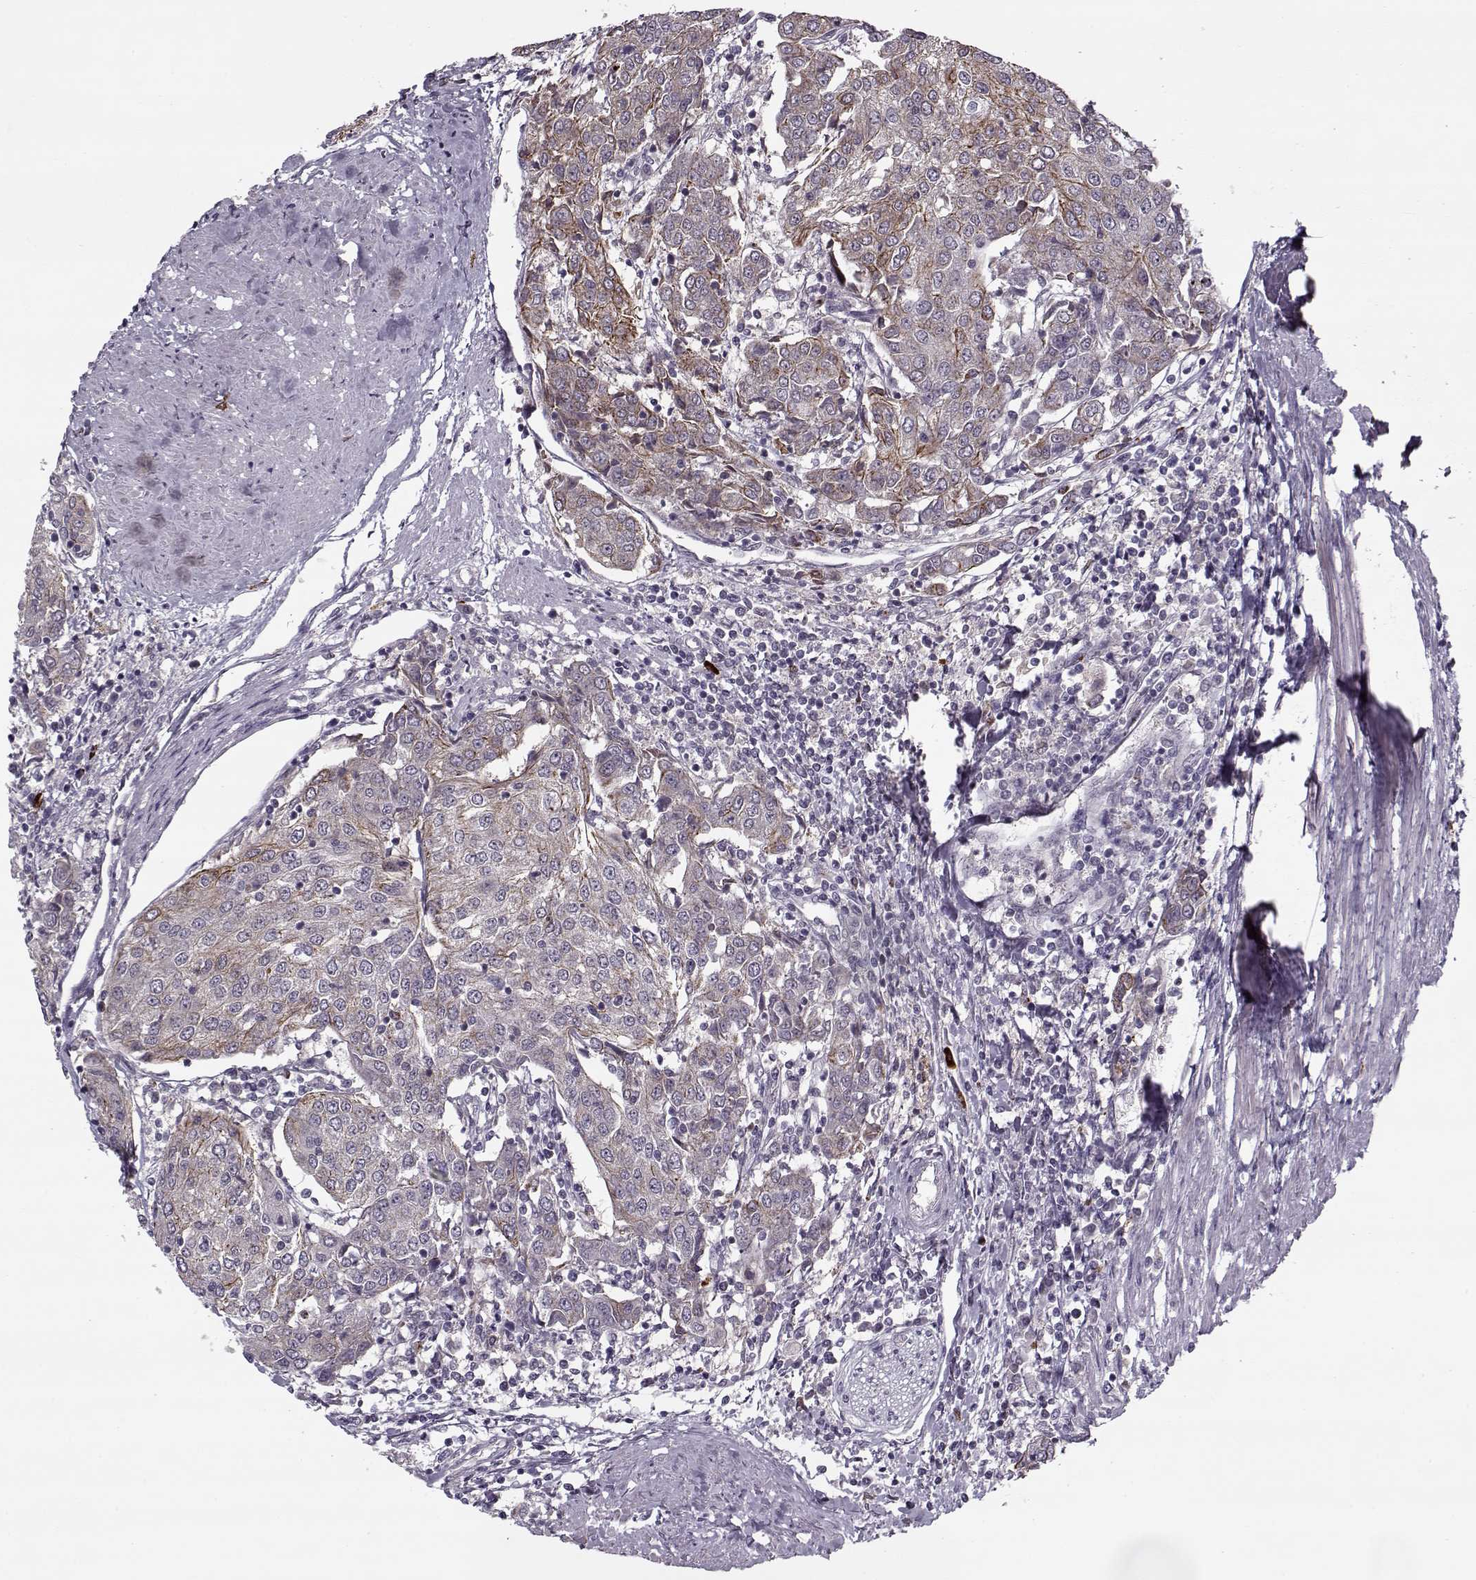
{"staining": {"intensity": "moderate", "quantity": "<25%", "location": "cytoplasmic/membranous"}, "tissue": "urothelial cancer", "cell_type": "Tumor cells", "image_type": "cancer", "snomed": [{"axis": "morphology", "description": "Urothelial carcinoma, High grade"}, {"axis": "topography", "description": "Urinary bladder"}], "caption": "Protein staining demonstrates moderate cytoplasmic/membranous positivity in about <25% of tumor cells in urothelial cancer.", "gene": "DENND4B", "patient": {"sex": "female", "age": 85}}